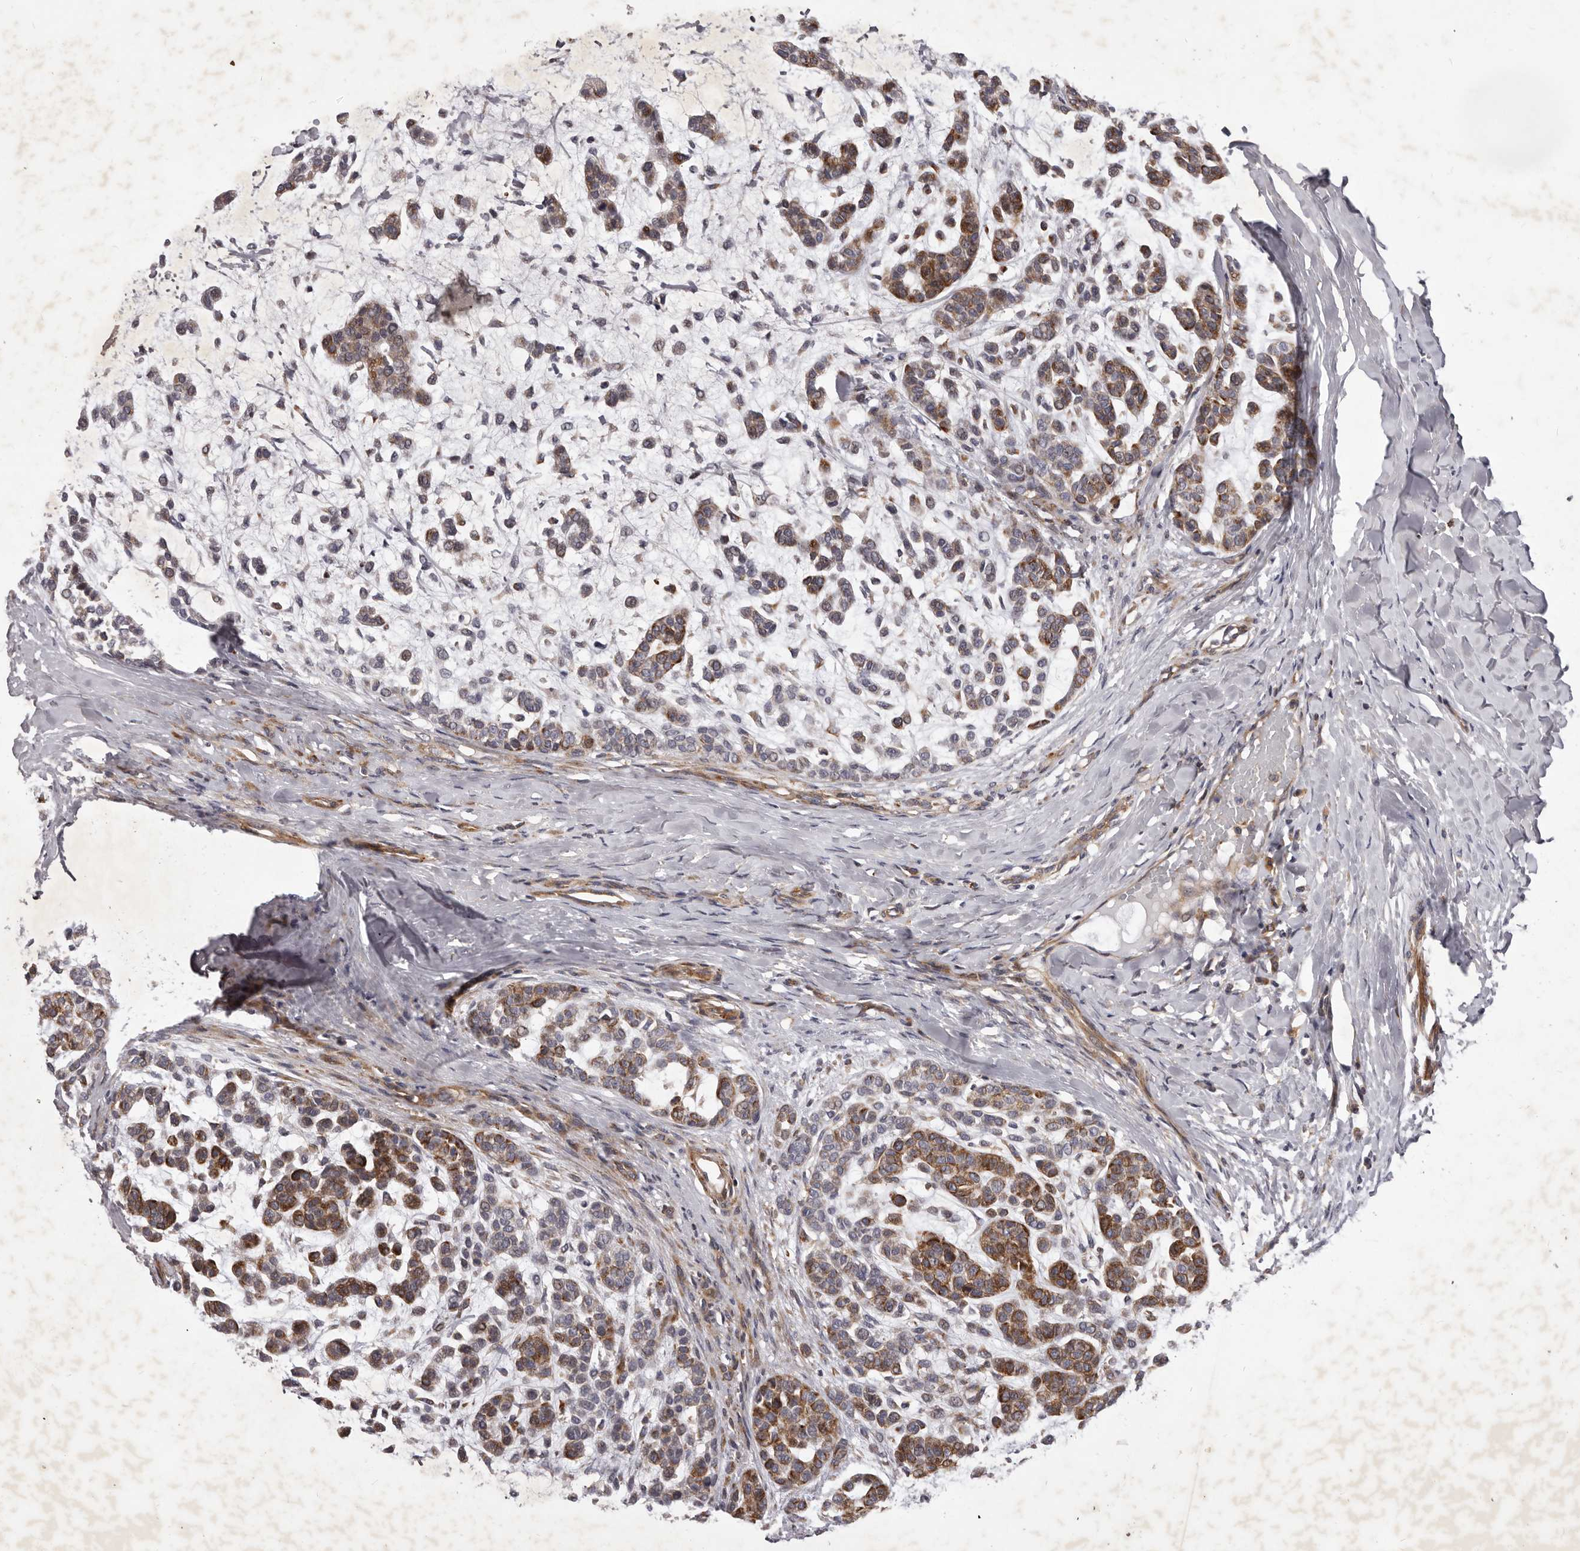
{"staining": {"intensity": "moderate", "quantity": ">75%", "location": "cytoplasmic/membranous"}, "tissue": "head and neck cancer", "cell_type": "Tumor cells", "image_type": "cancer", "snomed": [{"axis": "morphology", "description": "Adenocarcinoma, NOS"}, {"axis": "morphology", "description": "Adenoma, NOS"}, {"axis": "topography", "description": "Head-Neck"}], "caption": "Protein staining shows moderate cytoplasmic/membranous expression in approximately >75% of tumor cells in adenoma (head and neck). (Brightfield microscopy of DAB IHC at high magnification).", "gene": "ALPK1", "patient": {"sex": "female", "age": 55}}